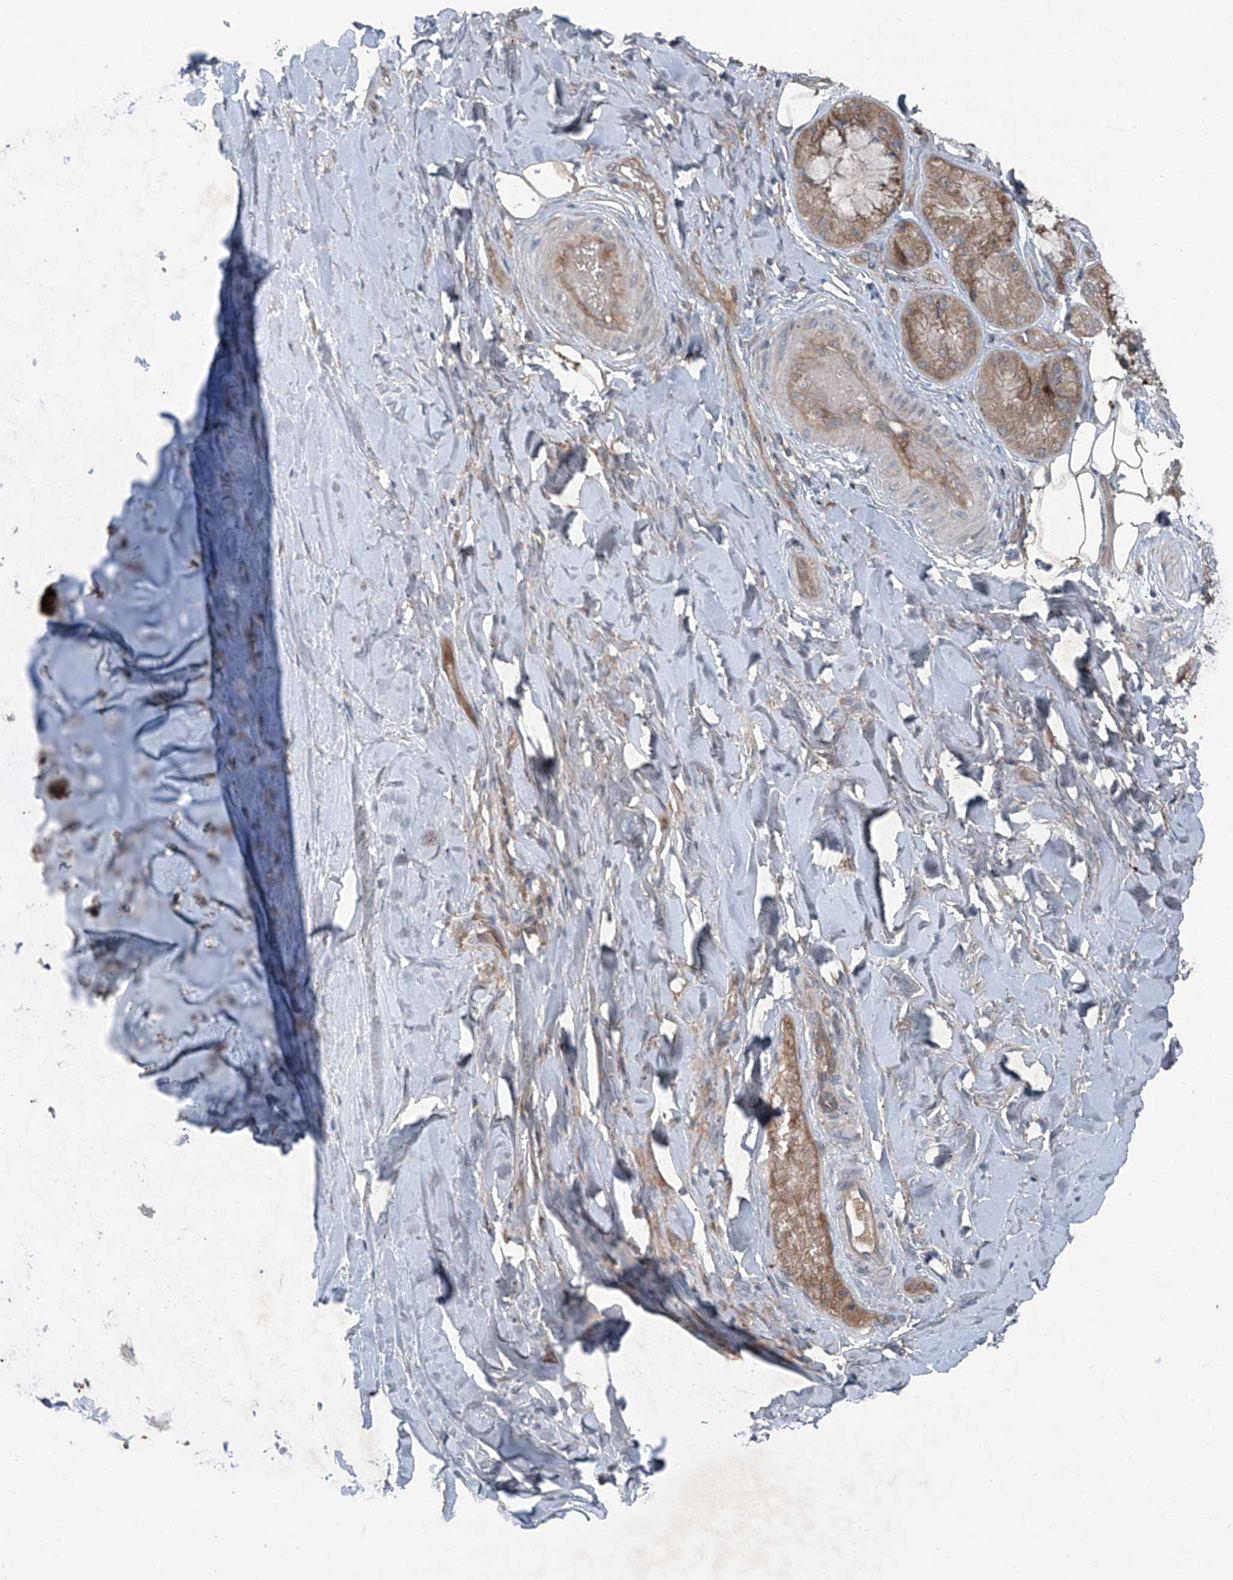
{"staining": {"intensity": "weak", "quantity": ">75%", "location": "cytoplasmic/membranous"}, "tissue": "adipose tissue", "cell_type": "Adipocytes", "image_type": "normal", "snomed": [{"axis": "morphology", "description": "Normal tissue, NOS"}, {"axis": "morphology", "description": "Squamous cell carcinoma, NOS"}, {"axis": "topography", "description": "Lymph node"}, {"axis": "topography", "description": "Bronchus"}, {"axis": "topography", "description": "Lung"}], "caption": "A low amount of weak cytoplasmic/membranous staining is seen in approximately >75% of adipocytes in benign adipose tissue. (brown staining indicates protein expression, while blue staining denotes nuclei).", "gene": "FOXRED2", "patient": {"sex": "male", "age": 66}}